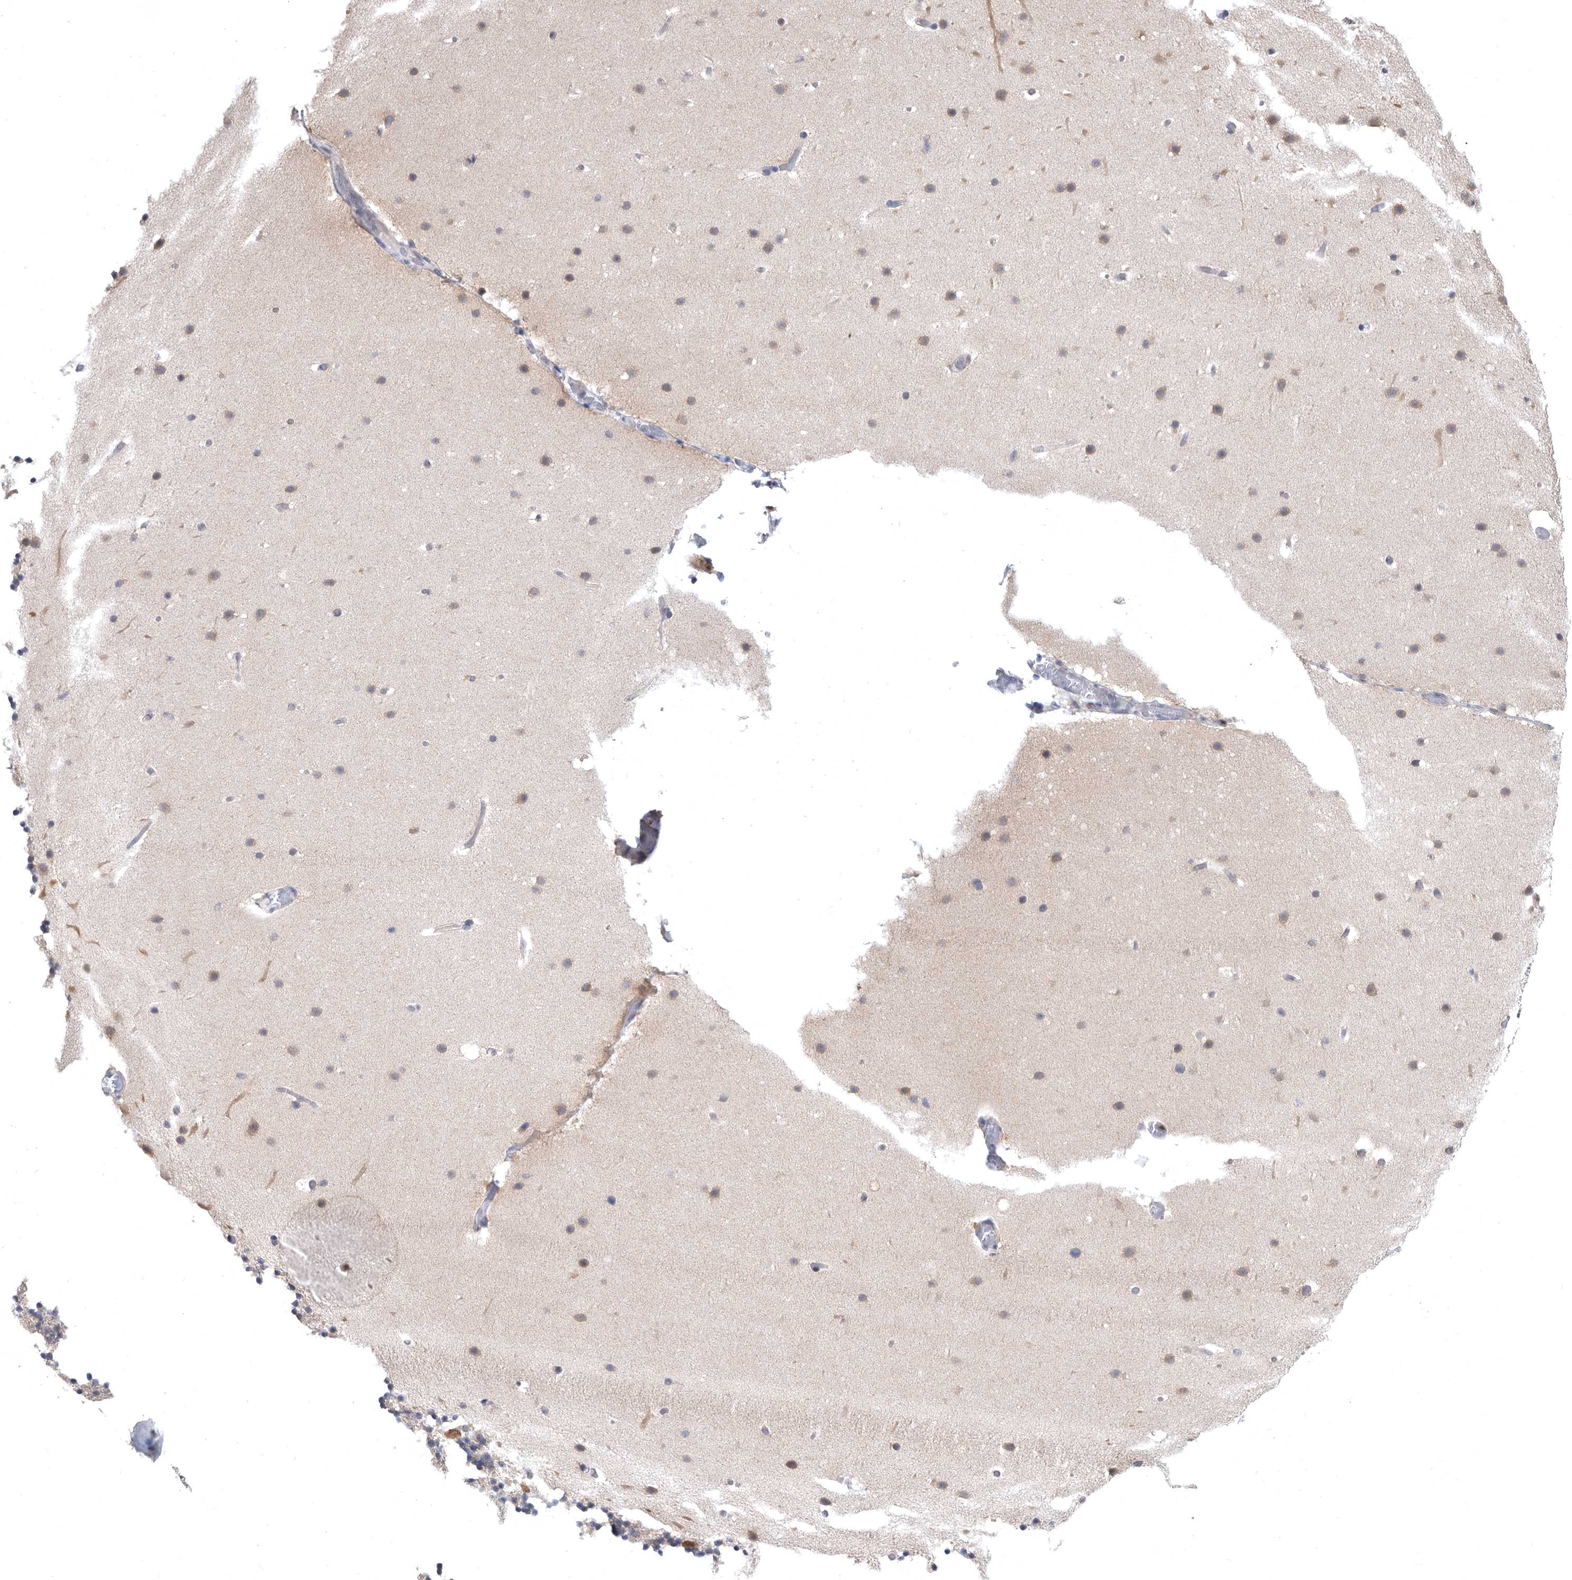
{"staining": {"intensity": "negative", "quantity": "none", "location": "none"}, "tissue": "cerebellum", "cell_type": "Cells in granular layer", "image_type": "normal", "snomed": [{"axis": "morphology", "description": "Normal tissue, NOS"}, {"axis": "topography", "description": "Cerebellum"}], "caption": "Cells in granular layer show no significant protein expression in unremarkable cerebellum. (DAB immunohistochemistry (IHC), high magnification).", "gene": "CCT4", "patient": {"sex": "male", "age": 57}}